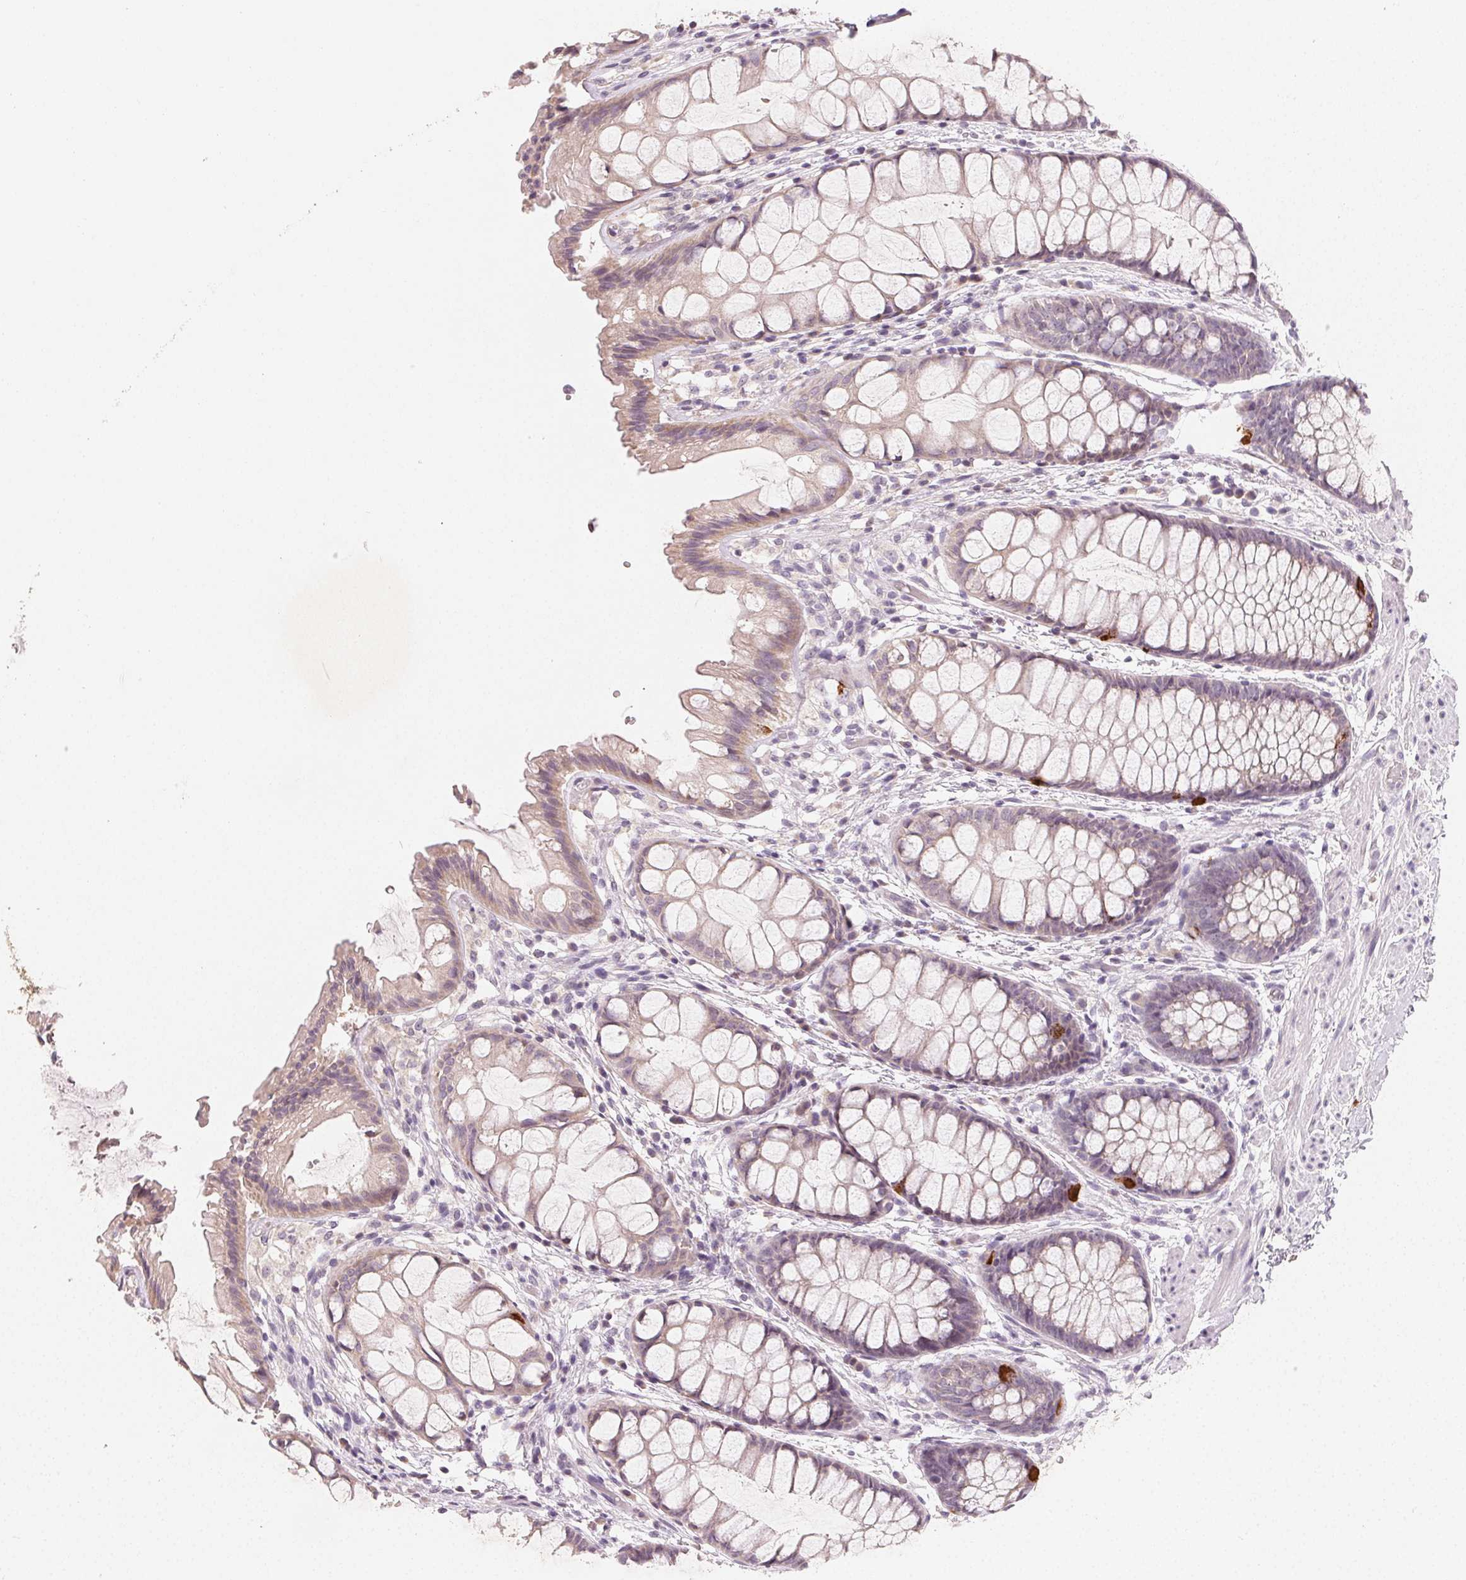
{"staining": {"intensity": "strong", "quantity": "<25%", "location": "cytoplasmic/membranous"}, "tissue": "rectum", "cell_type": "Glandular cells", "image_type": "normal", "snomed": [{"axis": "morphology", "description": "Normal tissue, NOS"}, {"axis": "topography", "description": "Rectum"}], "caption": "Immunohistochemistry of benign human rectum demonstrates medium levels of strong cytoplasmic/membranous expression in about <25% of glandular cells.", "gene": "MYBL1", "patient": {"sex": "female", "age": 62}}